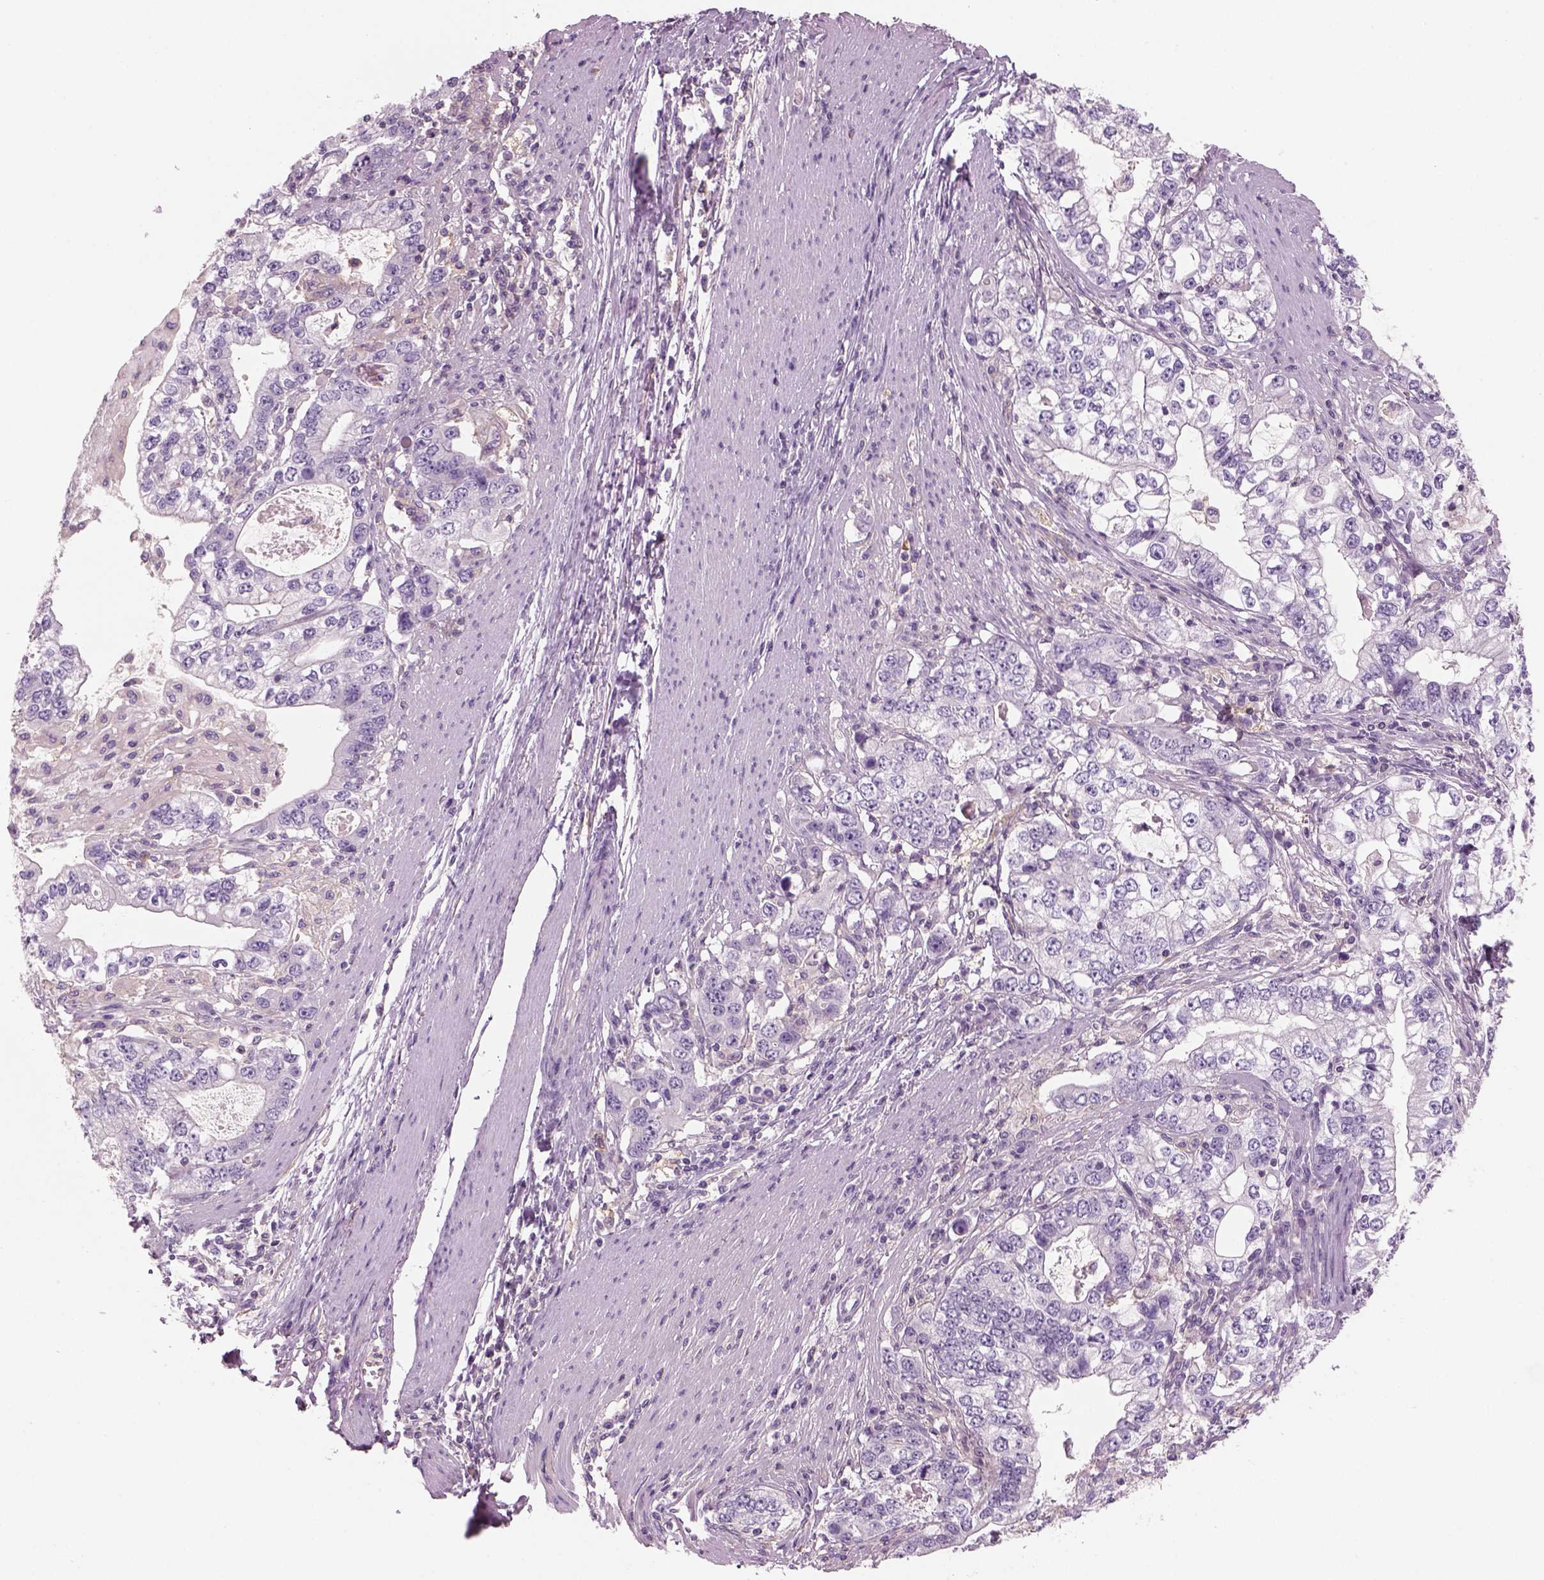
{"staining": {"intensity": "negative", "quantity": "none", "location": "none"}, "tissue": "stomach cancer", "cell_type": "Tumor cells", "image_type": "cancer", "snomed": [{"axis": "morphology", "description": "Adenocarcinoma, NOS"}, {"axis": "topography", "description": "Stomach, lower"}], "caption": "There is no significant positivity in tumor cells of stomach cancer (adenocarcinoma).", "gene": "SLC1A7", "patient": {"sex": "female", "age": 72}}